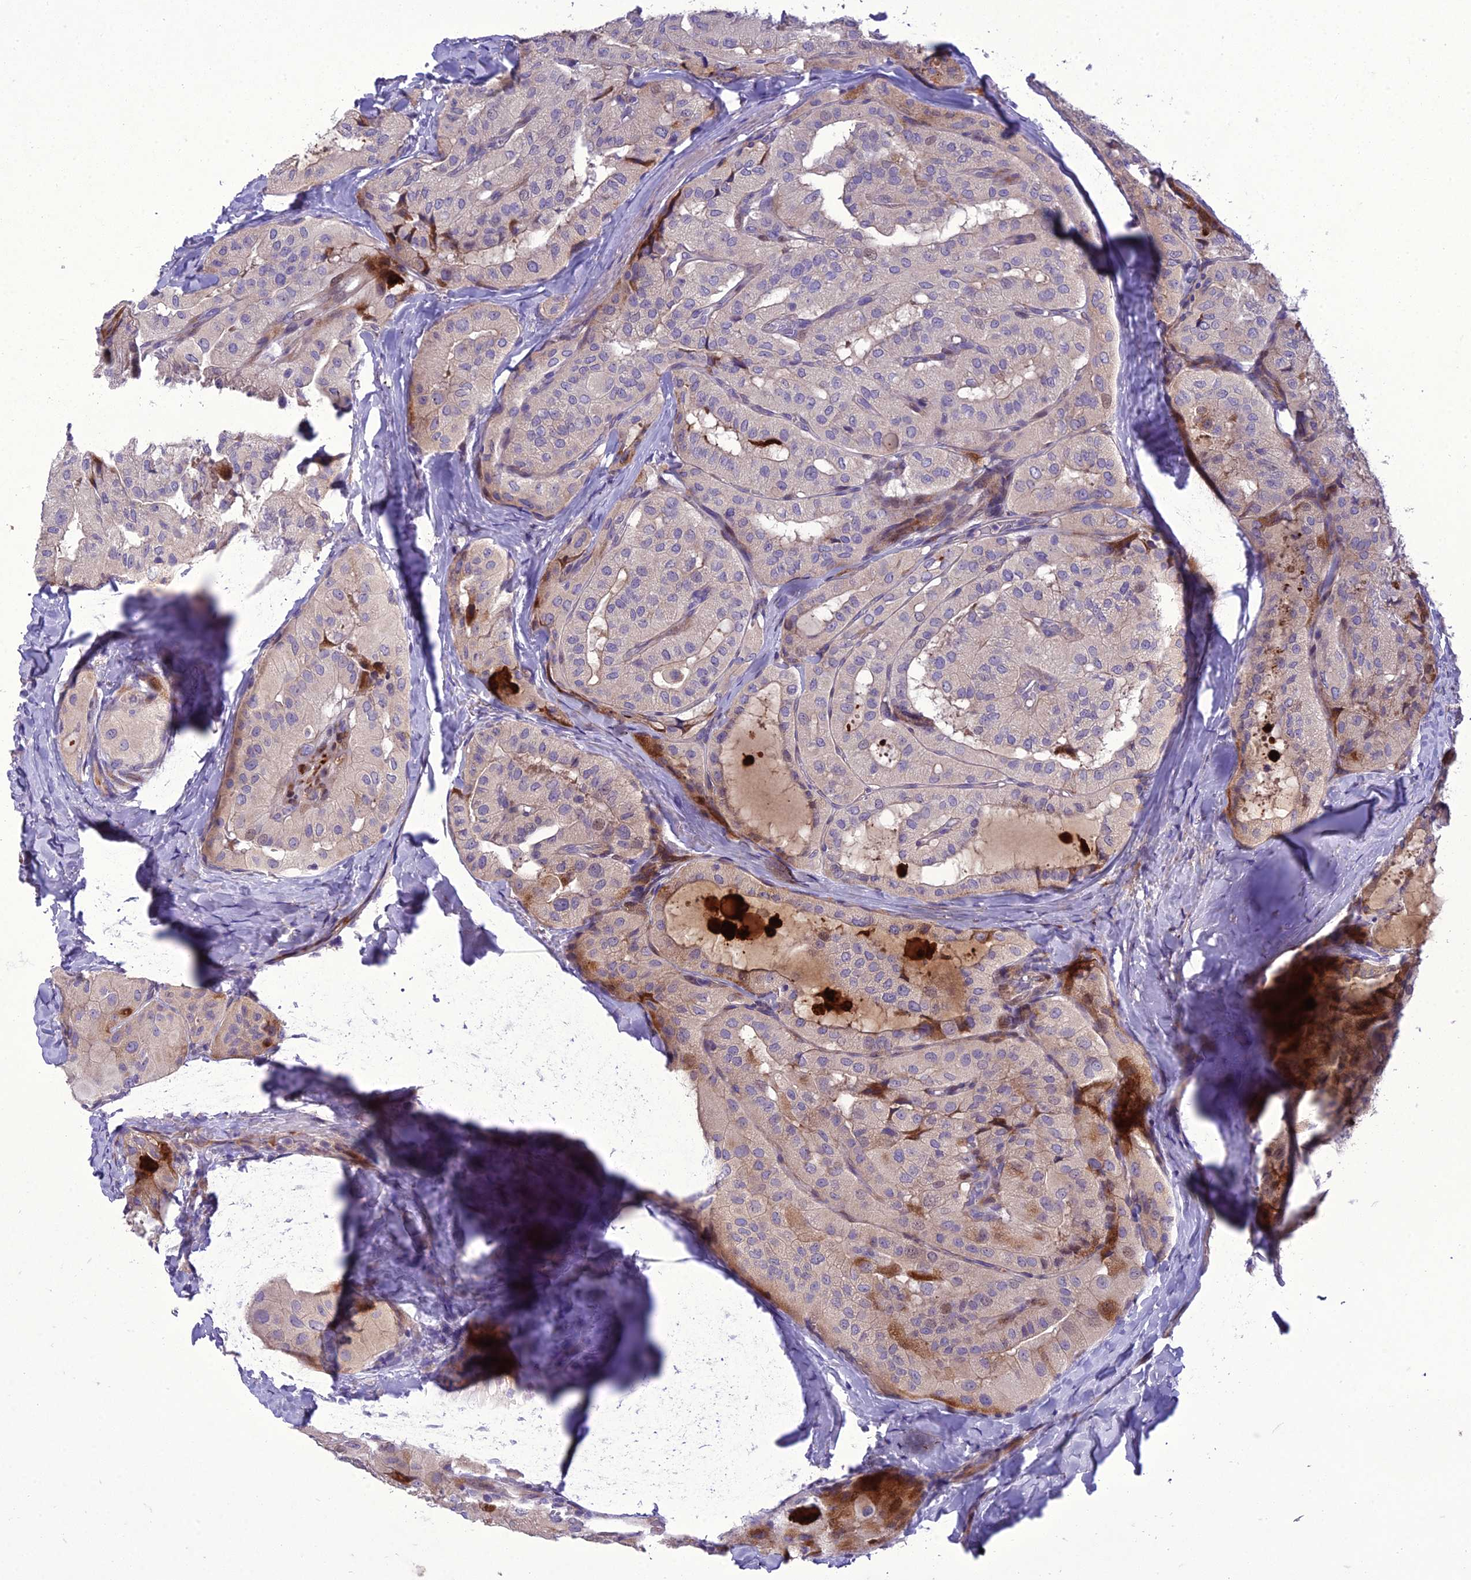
{"staining": {"intensity": "moderate", "quantity": "<25%", "location": "cytoplasmic/membranous"}, "tissue": "thyroid cancer", "cell_type": "Tumor cells", "image_type": "cancer", "snomed": [{"axis": "morphology", "description": "Normal tissue, NOS"}, {"axis": "morphology", "description": "Papillary adenocarcinoma, NOS"}, {"axis": "topography", "description": "Thyroid gland"}], "caption": "Thyroid papillary adenocarcinoma stained for a protein displays moderate cytoplasmic/membranous positivity in tumor cells.", "gene": "ADIPOR2", "patient": {"sex": "female", "age": 59}}